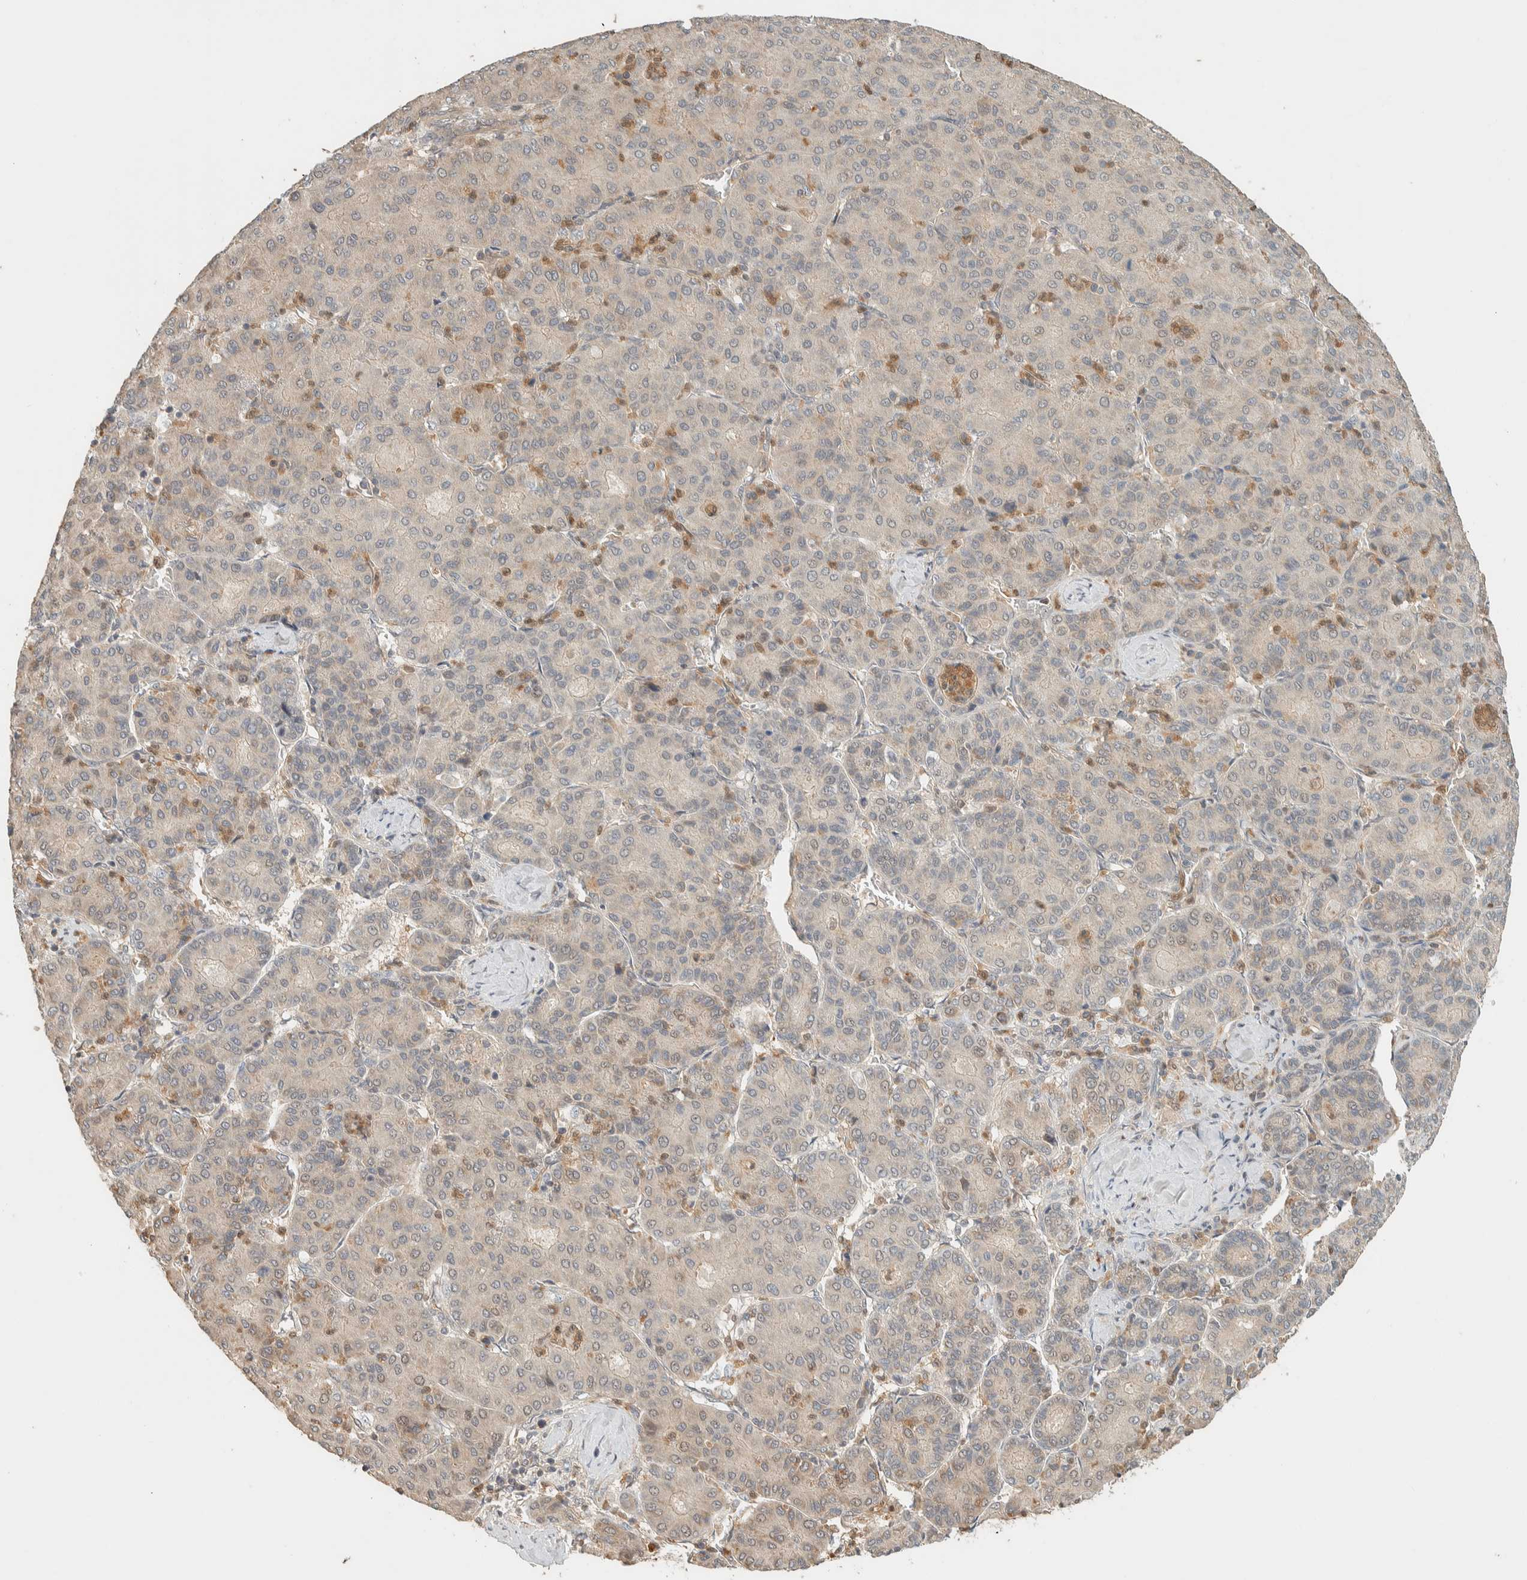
{"staining": {"intensity": "negative", "quantity": "none", "location": "none"}, "tissue": "liver cancer", "cell_type": "Tumor cells", "image_type": "cancer", "snomed": [{"axis": "morphology", "description": "Carcinoma, Hepatocellular, NOS"}, {"axis": "topography", "description": "Liver"}], "caption": "This is an IHC micrograph of human liver hepatocellular carcinoma. There is no staining in tumor cells.", "gene": "ADSS2", "patient": {"sex": "male", "age": 65}}